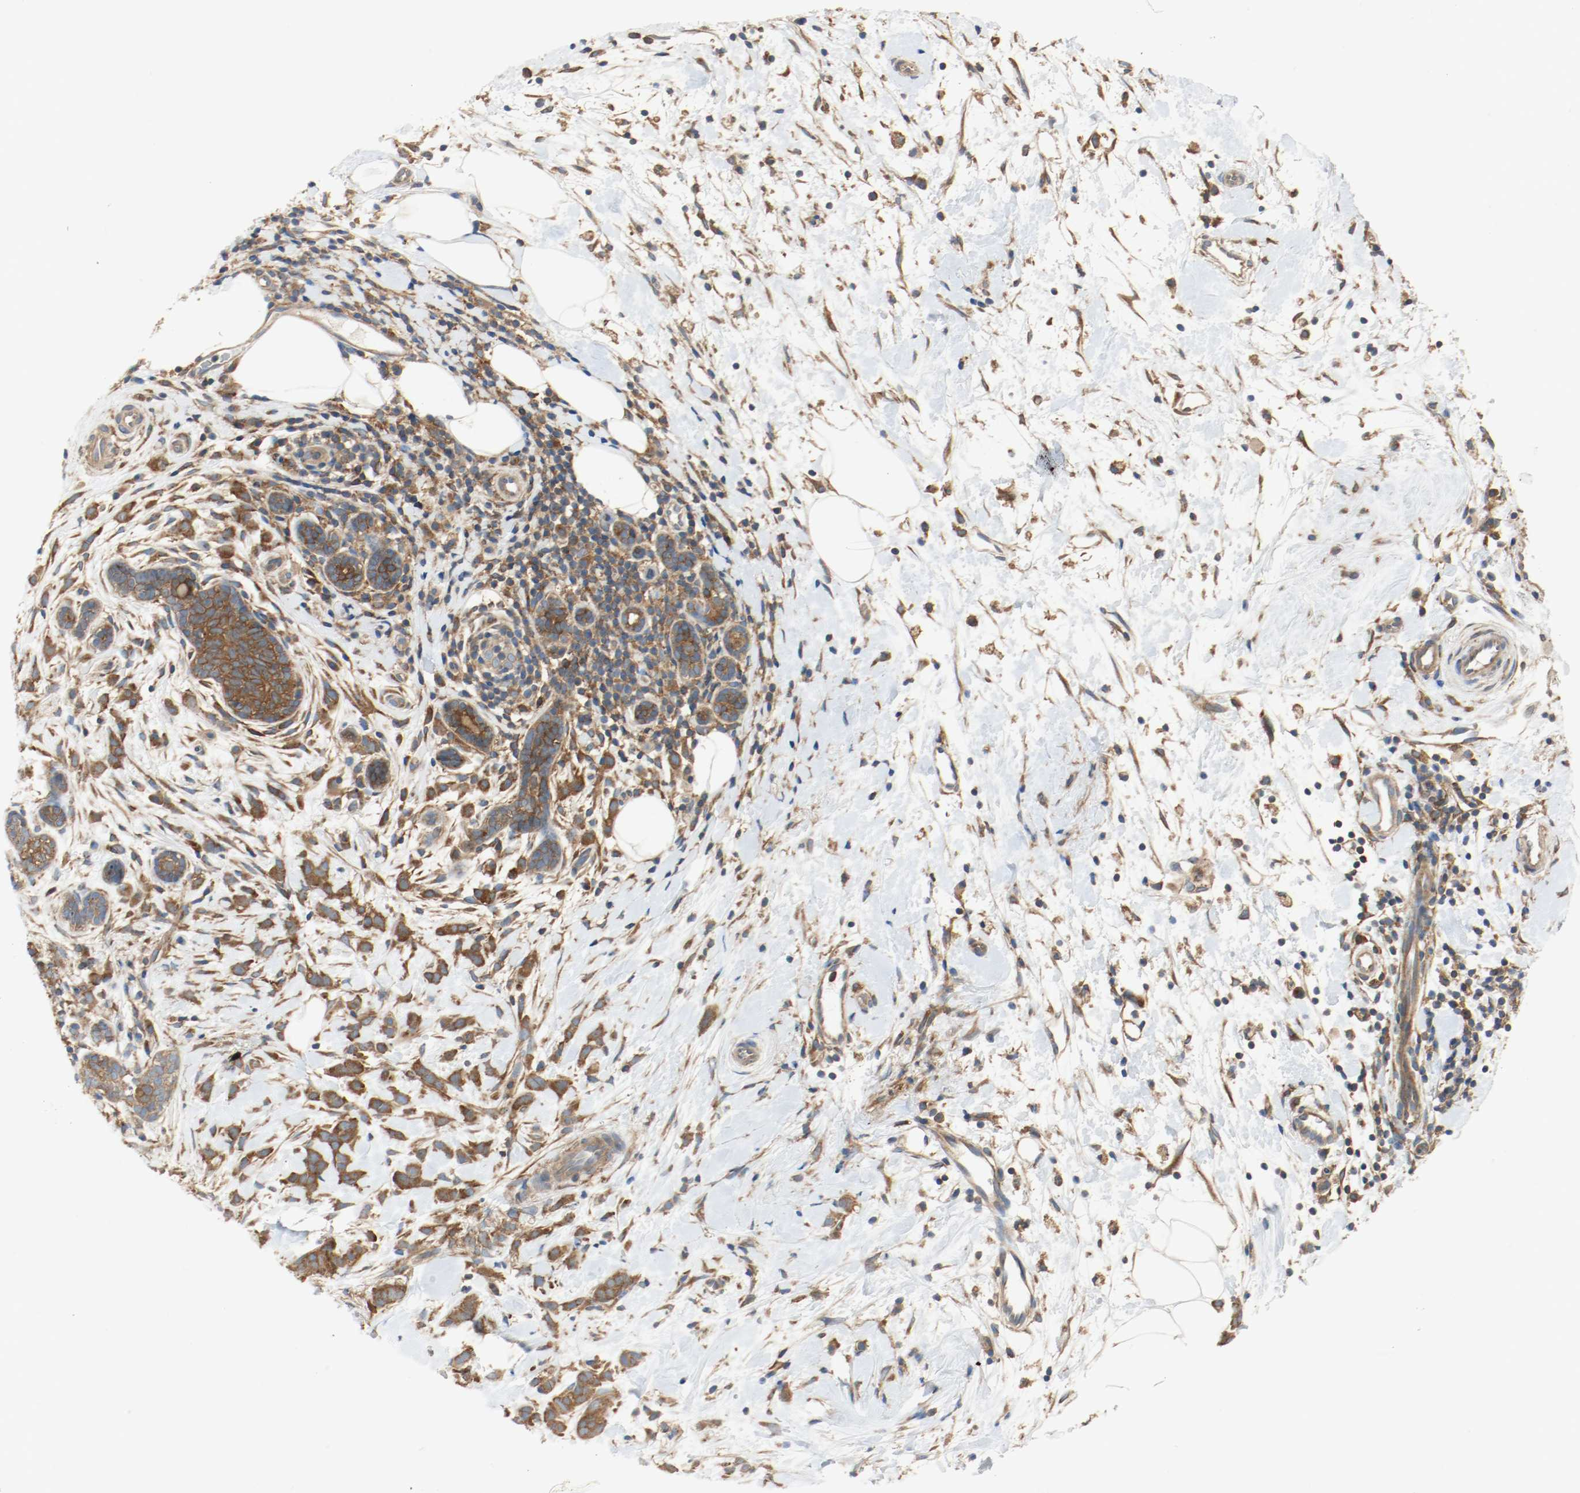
{"staining": {"intensity": "strong", "quantity": ">75%", "location": "cytoplasmic/membranous"}, "tissue": "breast cancer", "cell_type": "Tumor cells", "image_type": "cancer", "snomed": [{"axis": "morphology", "description": "Lobular carcinoma, in situ"}, {"axis": "morphology", "description": "Lobular carcinoma"}, {"axis": "topography", "description": "Breast"}], "caption": "This histopathology image shows immunohistochemistry (IHC) staining of human breast lobular carcinoma in situ, with high strong cytoplasmic/membranous staining in approximately >75% of tumor cells.", "gene": "HGS", "patient": {"sex": "female", "age": 41}}